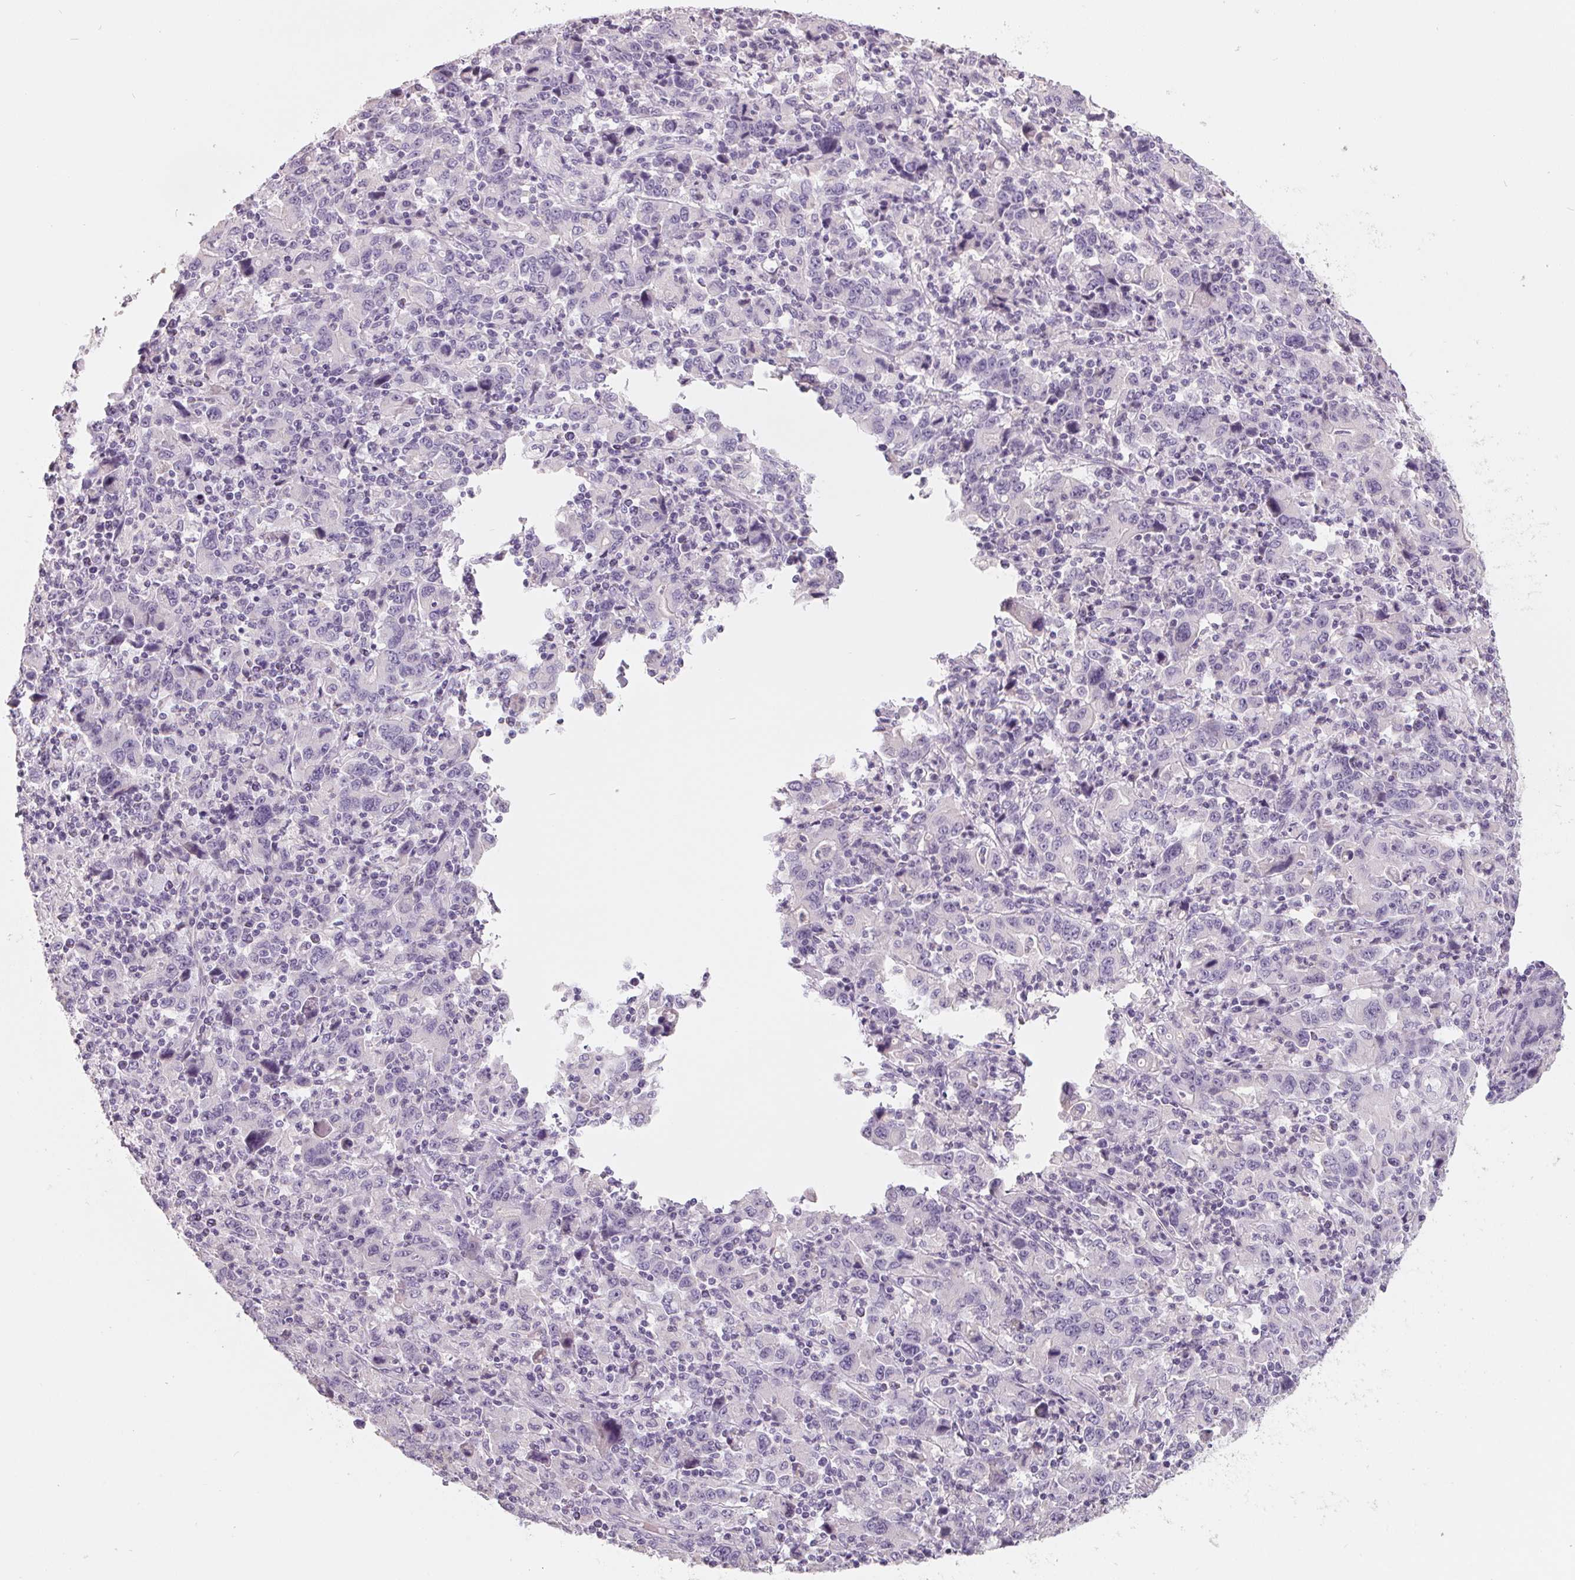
{"staining": {"intensity": "negative", "quantity": "none", "location": "none"}, "tissue": "stomach cancer", "cell_type": "Tumor cells", "image_type": "cancer", "snomed": [{"axis": "morphology", "description": "Adenocarcinoma, NOS"}, {"axis": "topography", "description": "Stomach, upper"}], "caption": "This micrograph is of stomach cancer stained with immunohistochemistry to label a protein in brown with the nuclei are counter-stained blue. There is no staining in tumor cells. Brightfield microscopy of IHC stained with DAB (brown) and hematoxylin (blue), captured at high magnification.", "gene": "FTCD", "patient": {"sex": "male", "age": 69}}